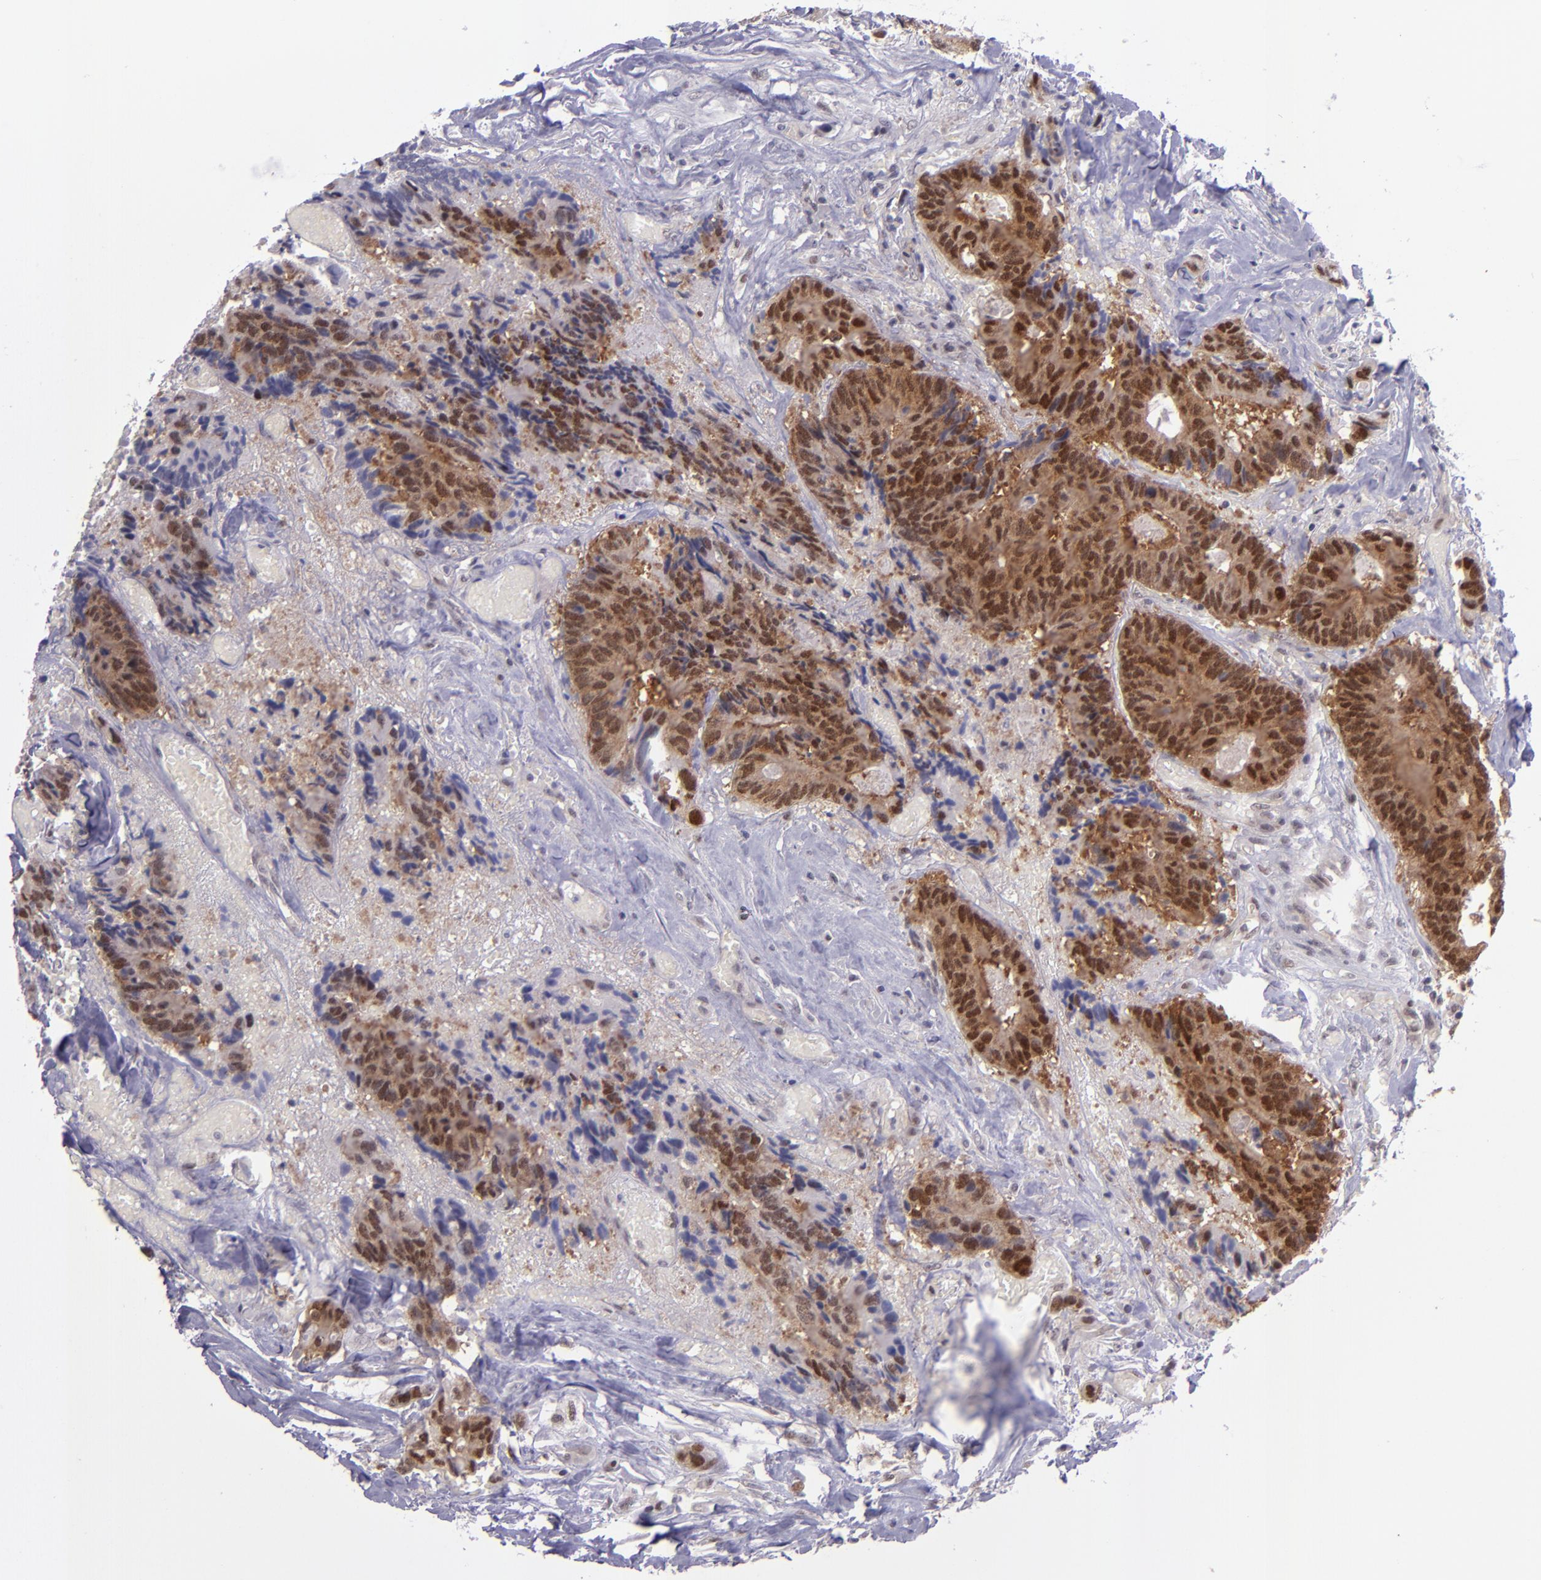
{"staining": {"intensity": "moderate", "quantity": ">75%", "location": "cytoplasmic/membranous,nuclear"}, "tissue": "colorectal cancer", "cell_type": "Tumor cells", "image_type": "cancer", "snomed": [{"axis": "morphology", "description": "Adenocarcinoma, NOS"}, {"axis": "topography", "description": "Rectum"}], "caption": "Adenocarcinoma (colorectal) was stained to show a protein in brown. There is medium levels of moderate cytoplasmic/membranous and nuclear expression in about >75% of tumor cells.", "gene": "BAG1", "patient": {"sex": "male", "age": 55}}